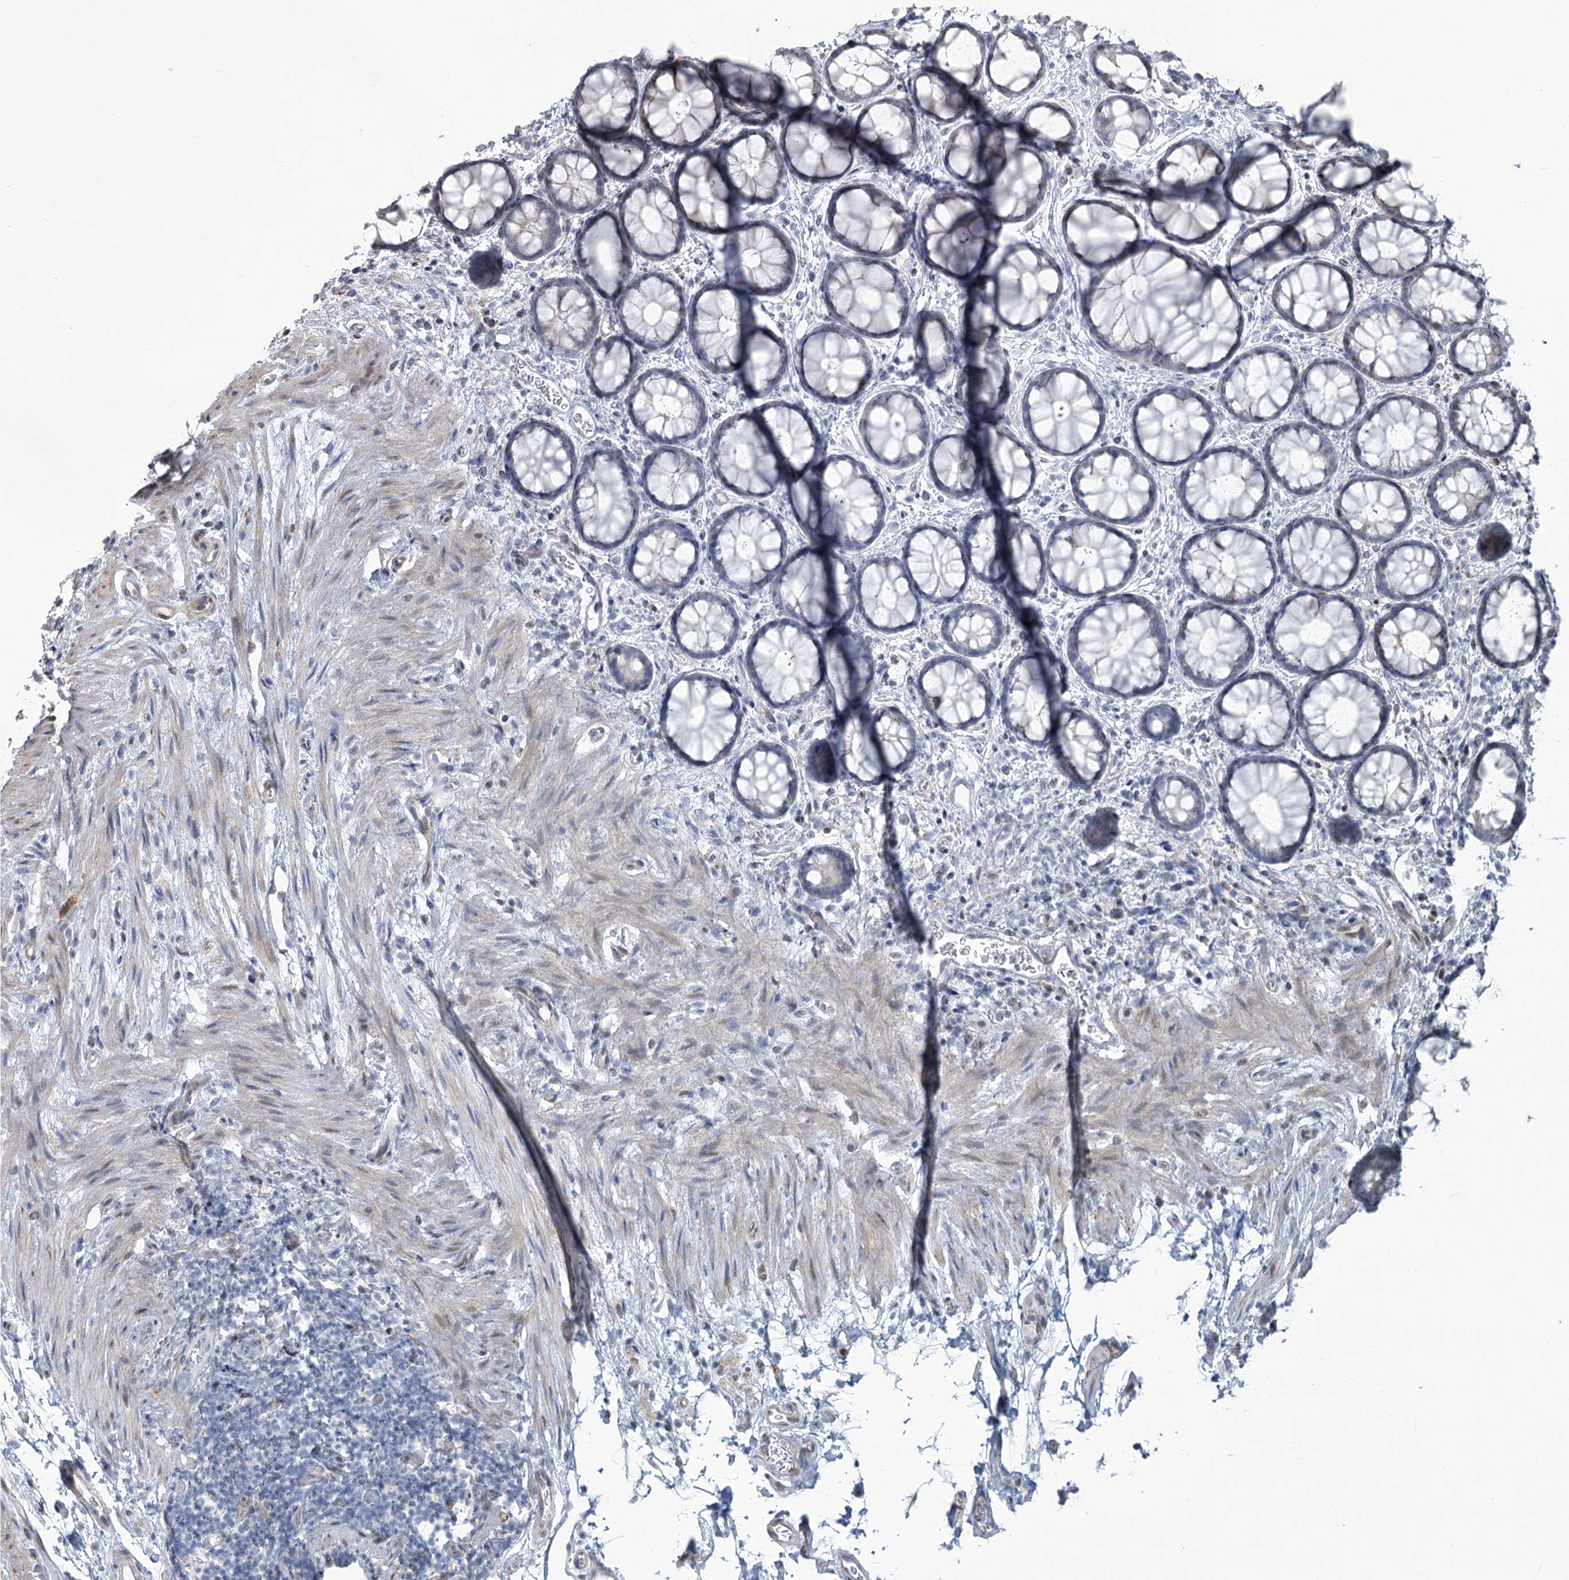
{"staining": {"intensity": "negative", "quantity": "none", "location": "none"}, "tissue": "colon", "cell_type": "Endothelial cells", "image_type": "normal", "snomed": [{"axis": "morphology", "description": "Normal tissue, NOS"}, {"axis": "topography", "description": "Colon"}], "caption": "This is an IHC photomicrograph of normal human colon. There is no positivity in endothelial cells.", "gene": "ABITRAM", "patient": {"sex": "female", "age": 82}}